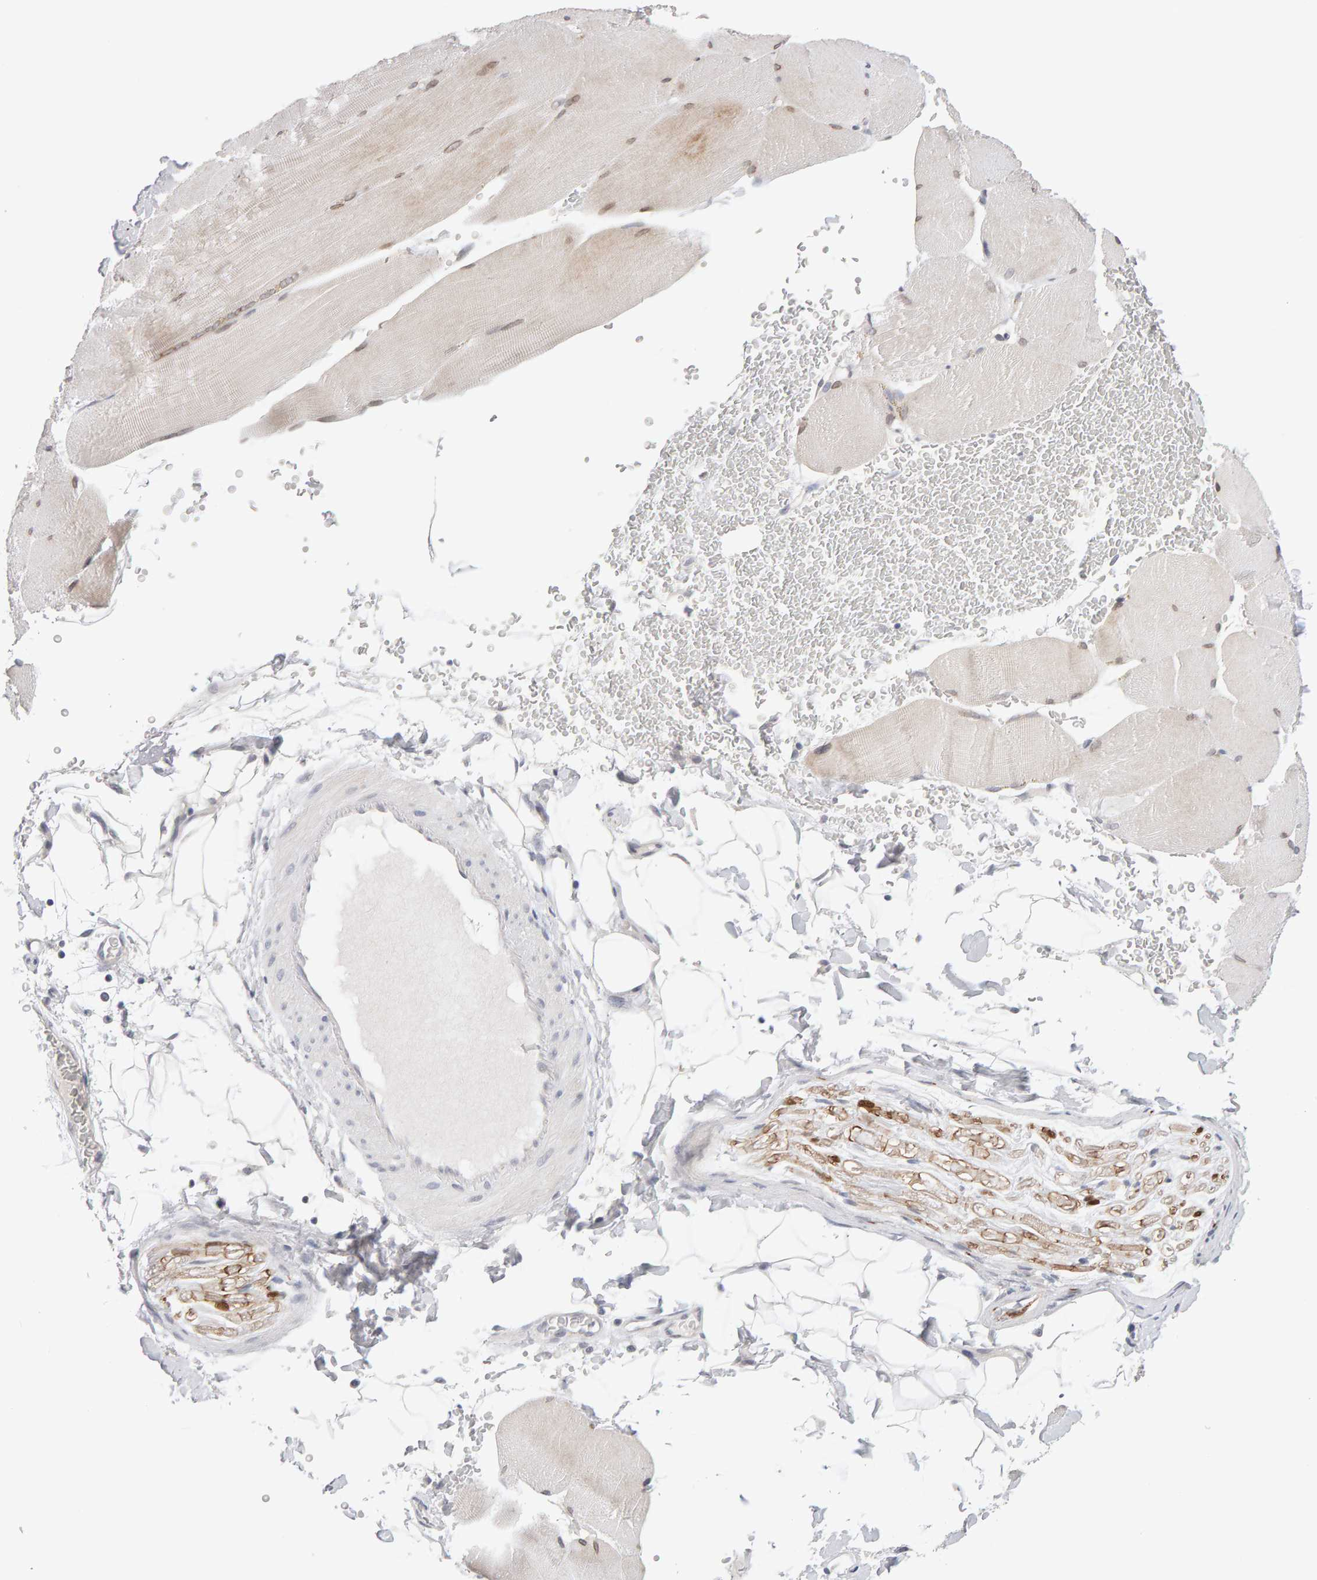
{"staining": {"intensity": "weak", "quantity": ">75%", "location": "nuclear"}, "tissue": "skeletal muscle", "cell_type": "Myocytes", "image_type": "normal", "snomed": [{"axis": "morphology", "description": "Normal tissue, NOS"}, {"axis": "topography", "description": "Skin"}, {"axis": "topography", "description": "Skeletal muscle"}], "caption": "Approximately >75% of myocytes in unremarkable human skeletal muscle reveal weak nuclear protein staining as visualized by brown immunohistochemical staining.", "gene": "HNF4A", "patient": {"sex": "male", "age": 83}}